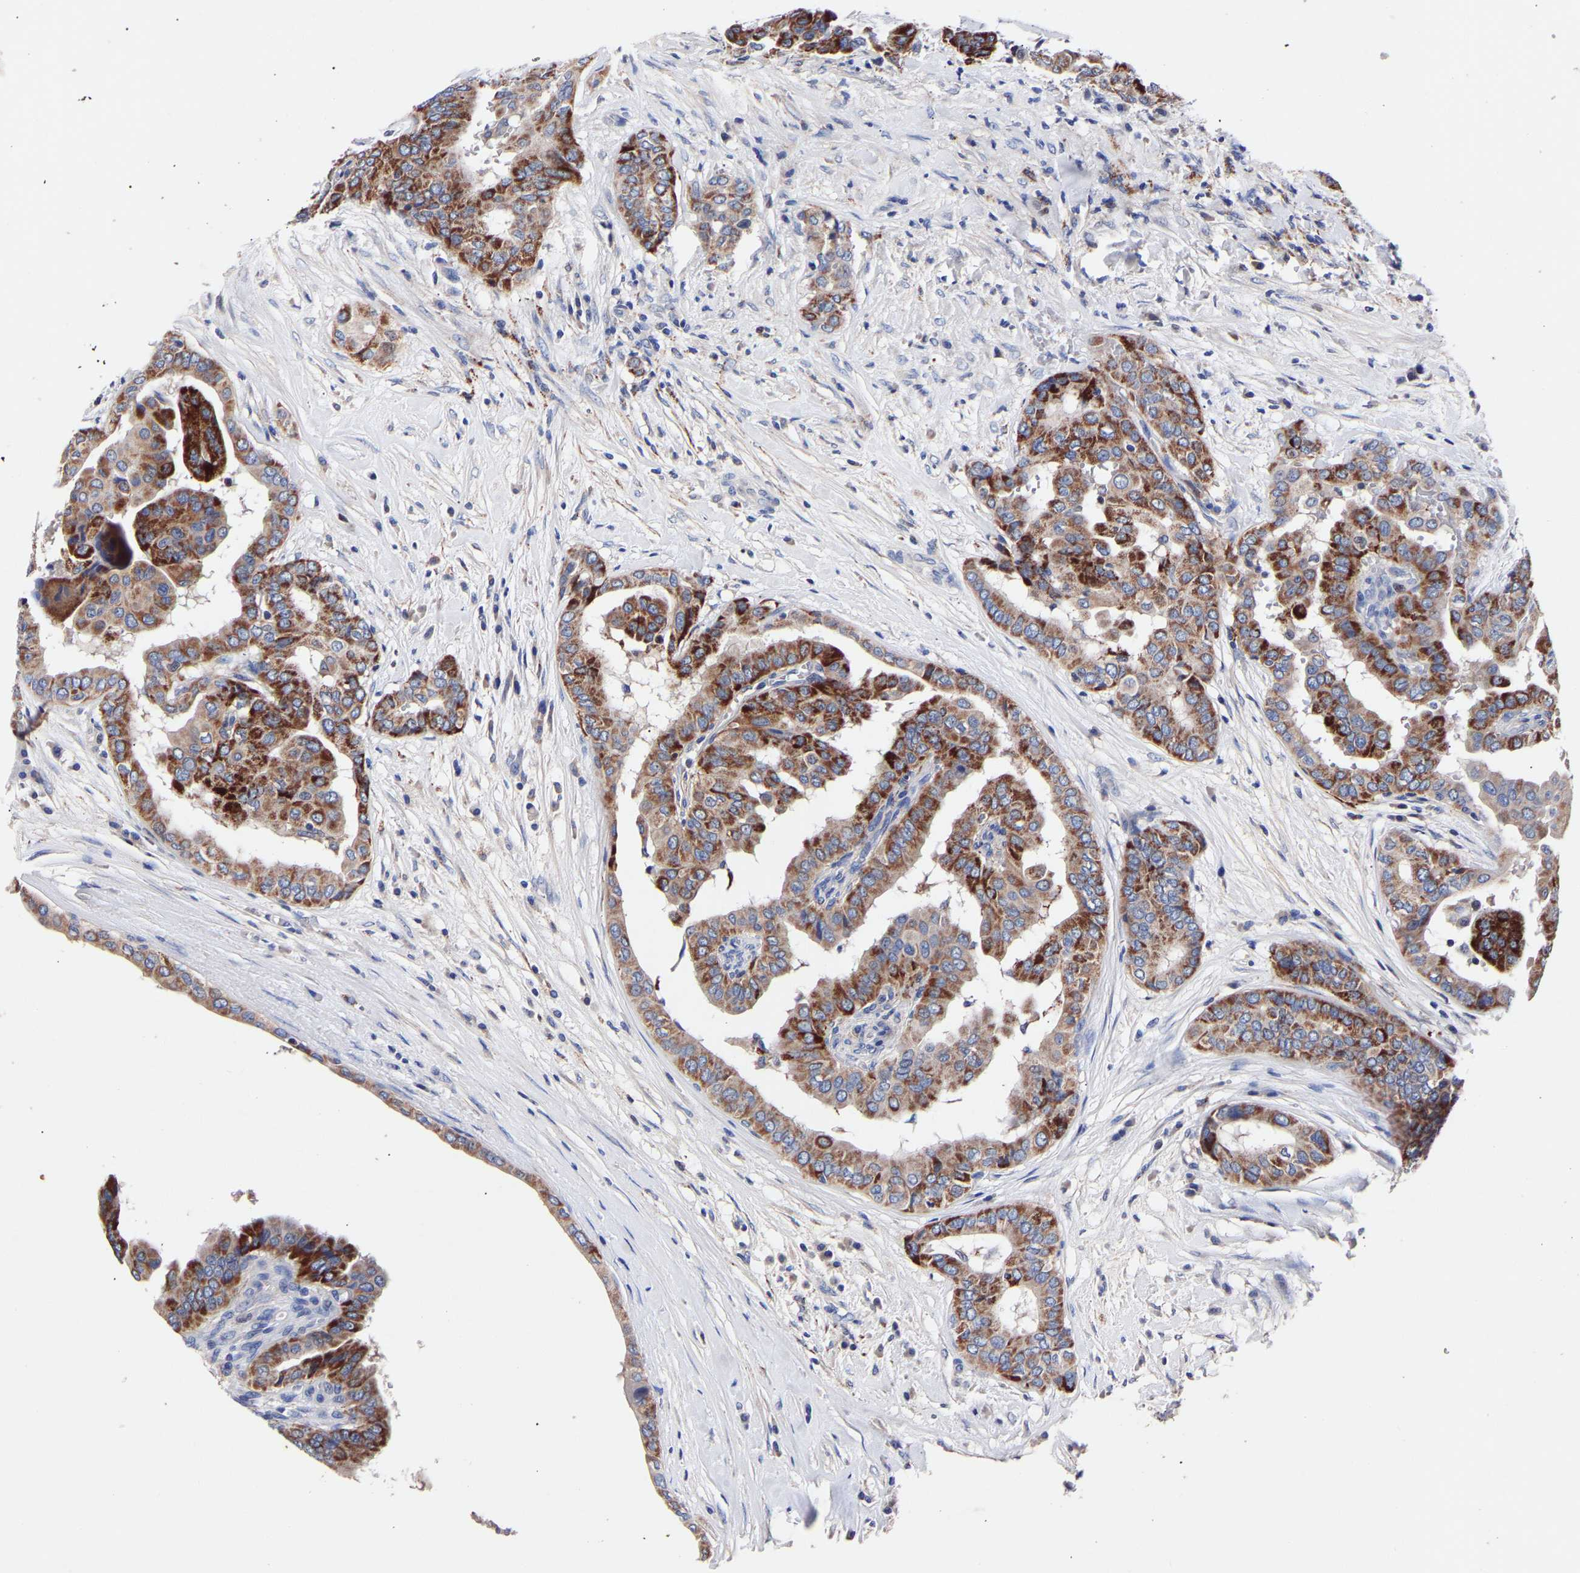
{"staining": {"intensity": "strong", "quantity": ">75%", "location": "cytoplasmic/membranous"}, "tissue": "thyroid cancer", "cell_type": "Tumor cells", "image_type": "cancer", "snomed": [{"axis": "morphology", "description": "Papillary adenocarcinoma, NOS"}, {"axis": "topography", "description": "Thyroid gland"}], "caption": "High-magnification brightfield microscopy of thyroid papillary adenocarcinoma stained with DAB (3,3'-diaminobenzidine) (brown) and counterstained with hematoxylin (blue). tumor cells exhibit strong cytoplasmic/membranous positivity is present in approximately>75% of cells.", "gene": "SEM1", "patient": {"sex": "male", "age": 33}}